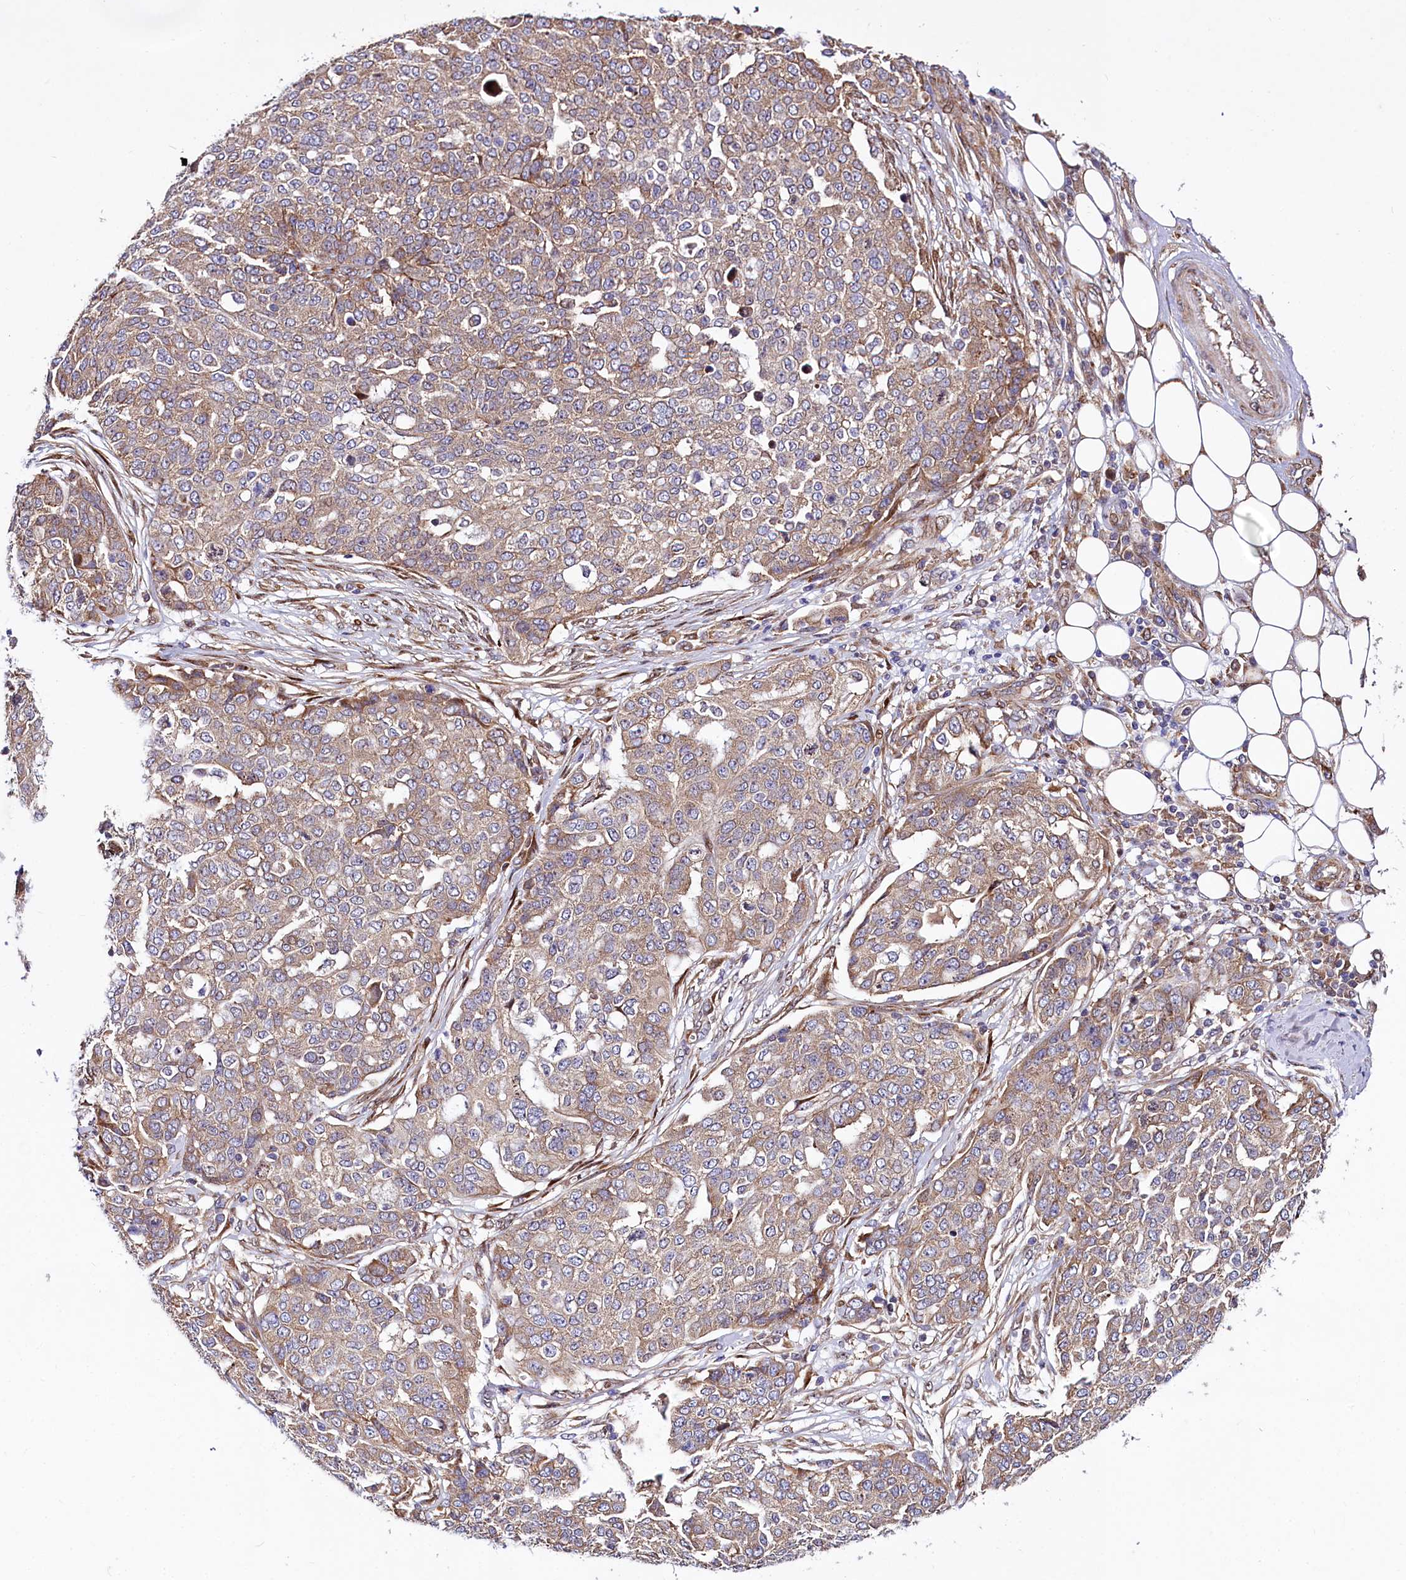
{"staining": {"intensity": "moderate", "quantity": ">75%", "location": "cytoplasmic/membranous"}, "tissue": "ovarian cancer", "cell_type": "Tumor cells", "image_type": "cancer", "snomed": [{"axis": "morphology", "description": "Cystadenocarcinoma, serous, NOS"}, {"axis": "topography", "description": "Soft tissue"}, {"axis": "topography", "description": "Ovary"}], "caption": "High-power microscopy captured an immunohistochemistry image of ovarian cancer, revealing moderate cytoplasmic/membranous positivity in about >75% of tumor cells.", "gene": "PDZRN3", "patient": {"sex": "female", "age": 57}}